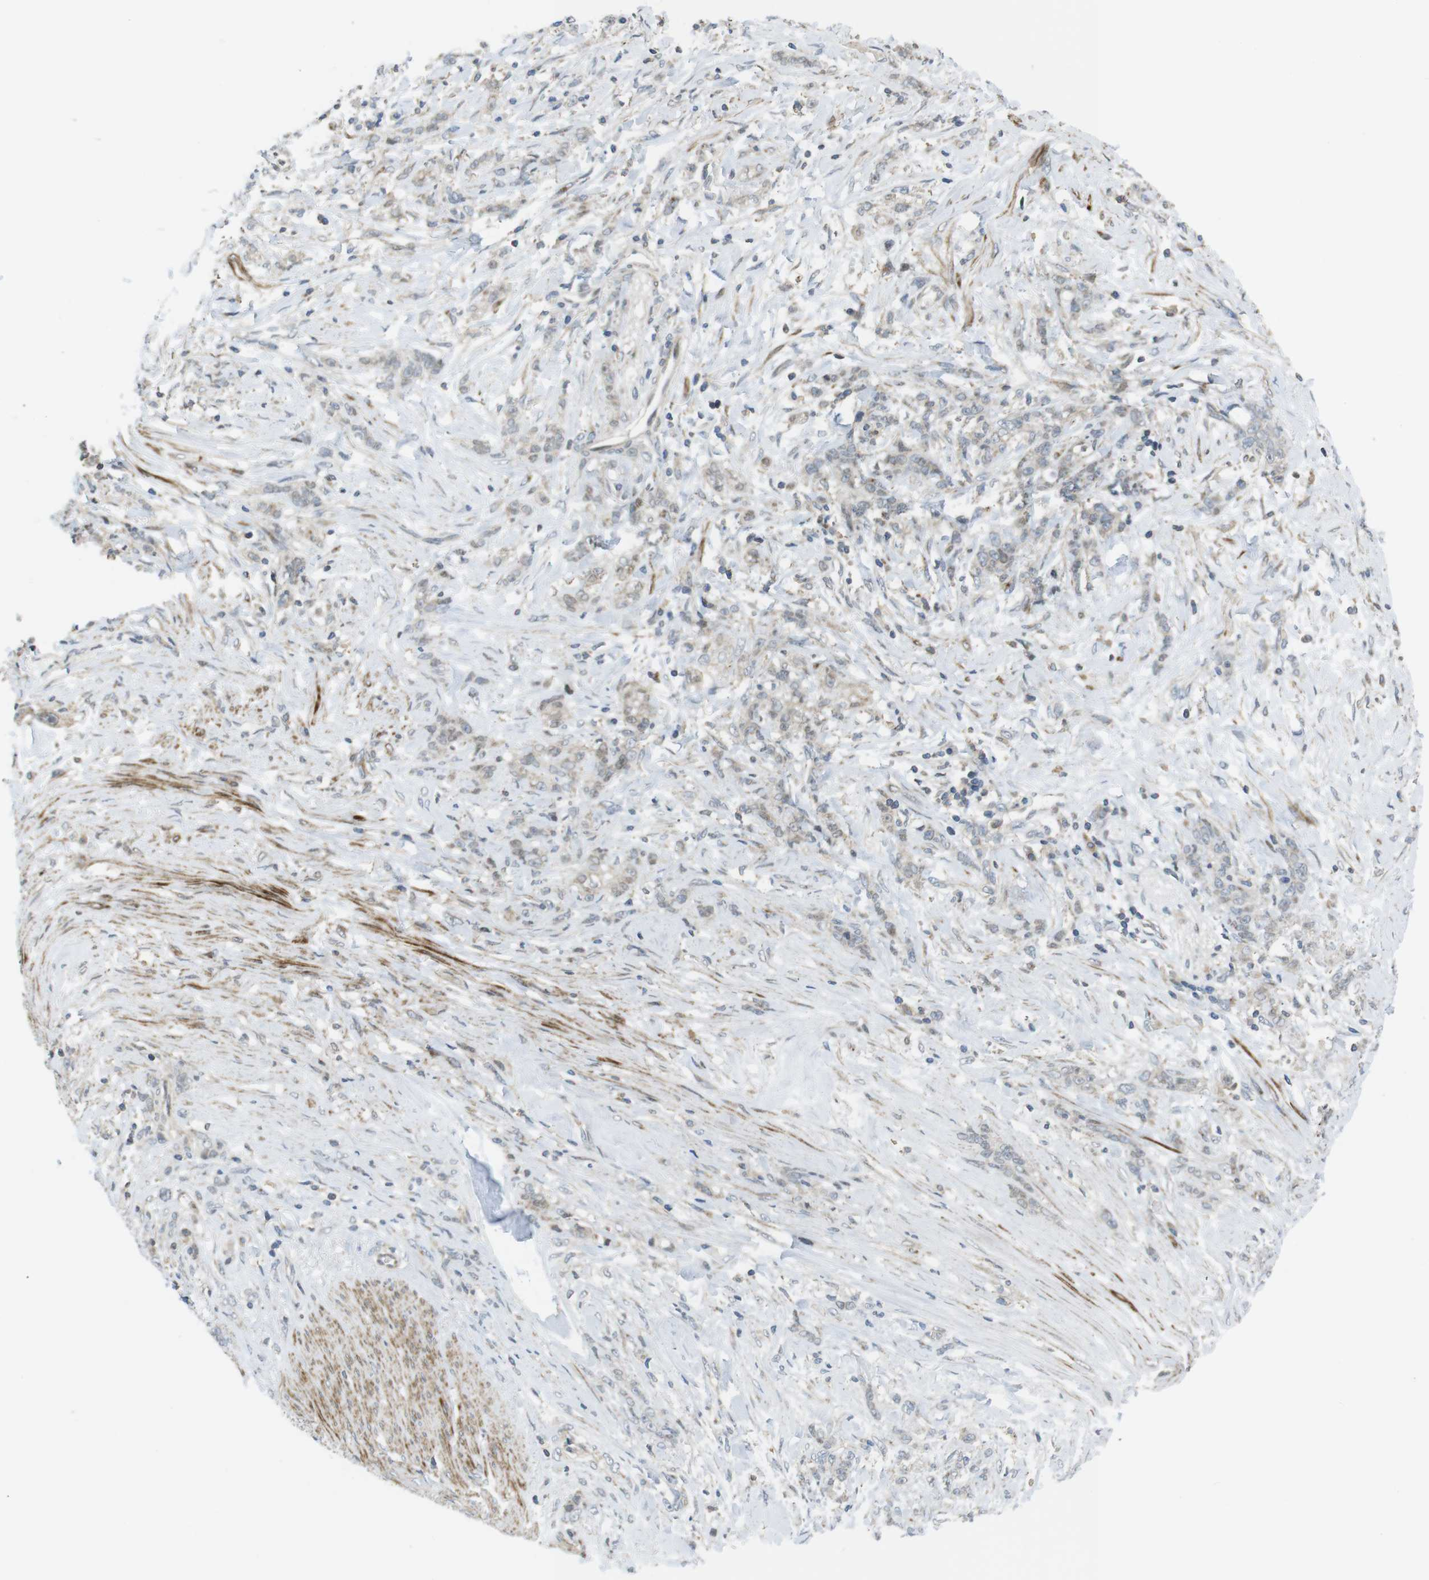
{"staining": {"intensity": "negative", "quantity": "none", "location": "none"}, "tissue": "stomach cancer", "cell_type": "Tumor cells", "image_type": "cancer", "snomed": [{"axis": "morphology", "description": "Adenocarcinoma, NOS"}, {"axis": "topography", "description": "Stomach, lower"}], "caption": "The immunohistochemistry (IHC) histopathology image has no significant staining in tumor cells of stomach adenocarcinoma tissue.", "gene": "CUL7", "patient": {"sex": "male", "age": 88}}